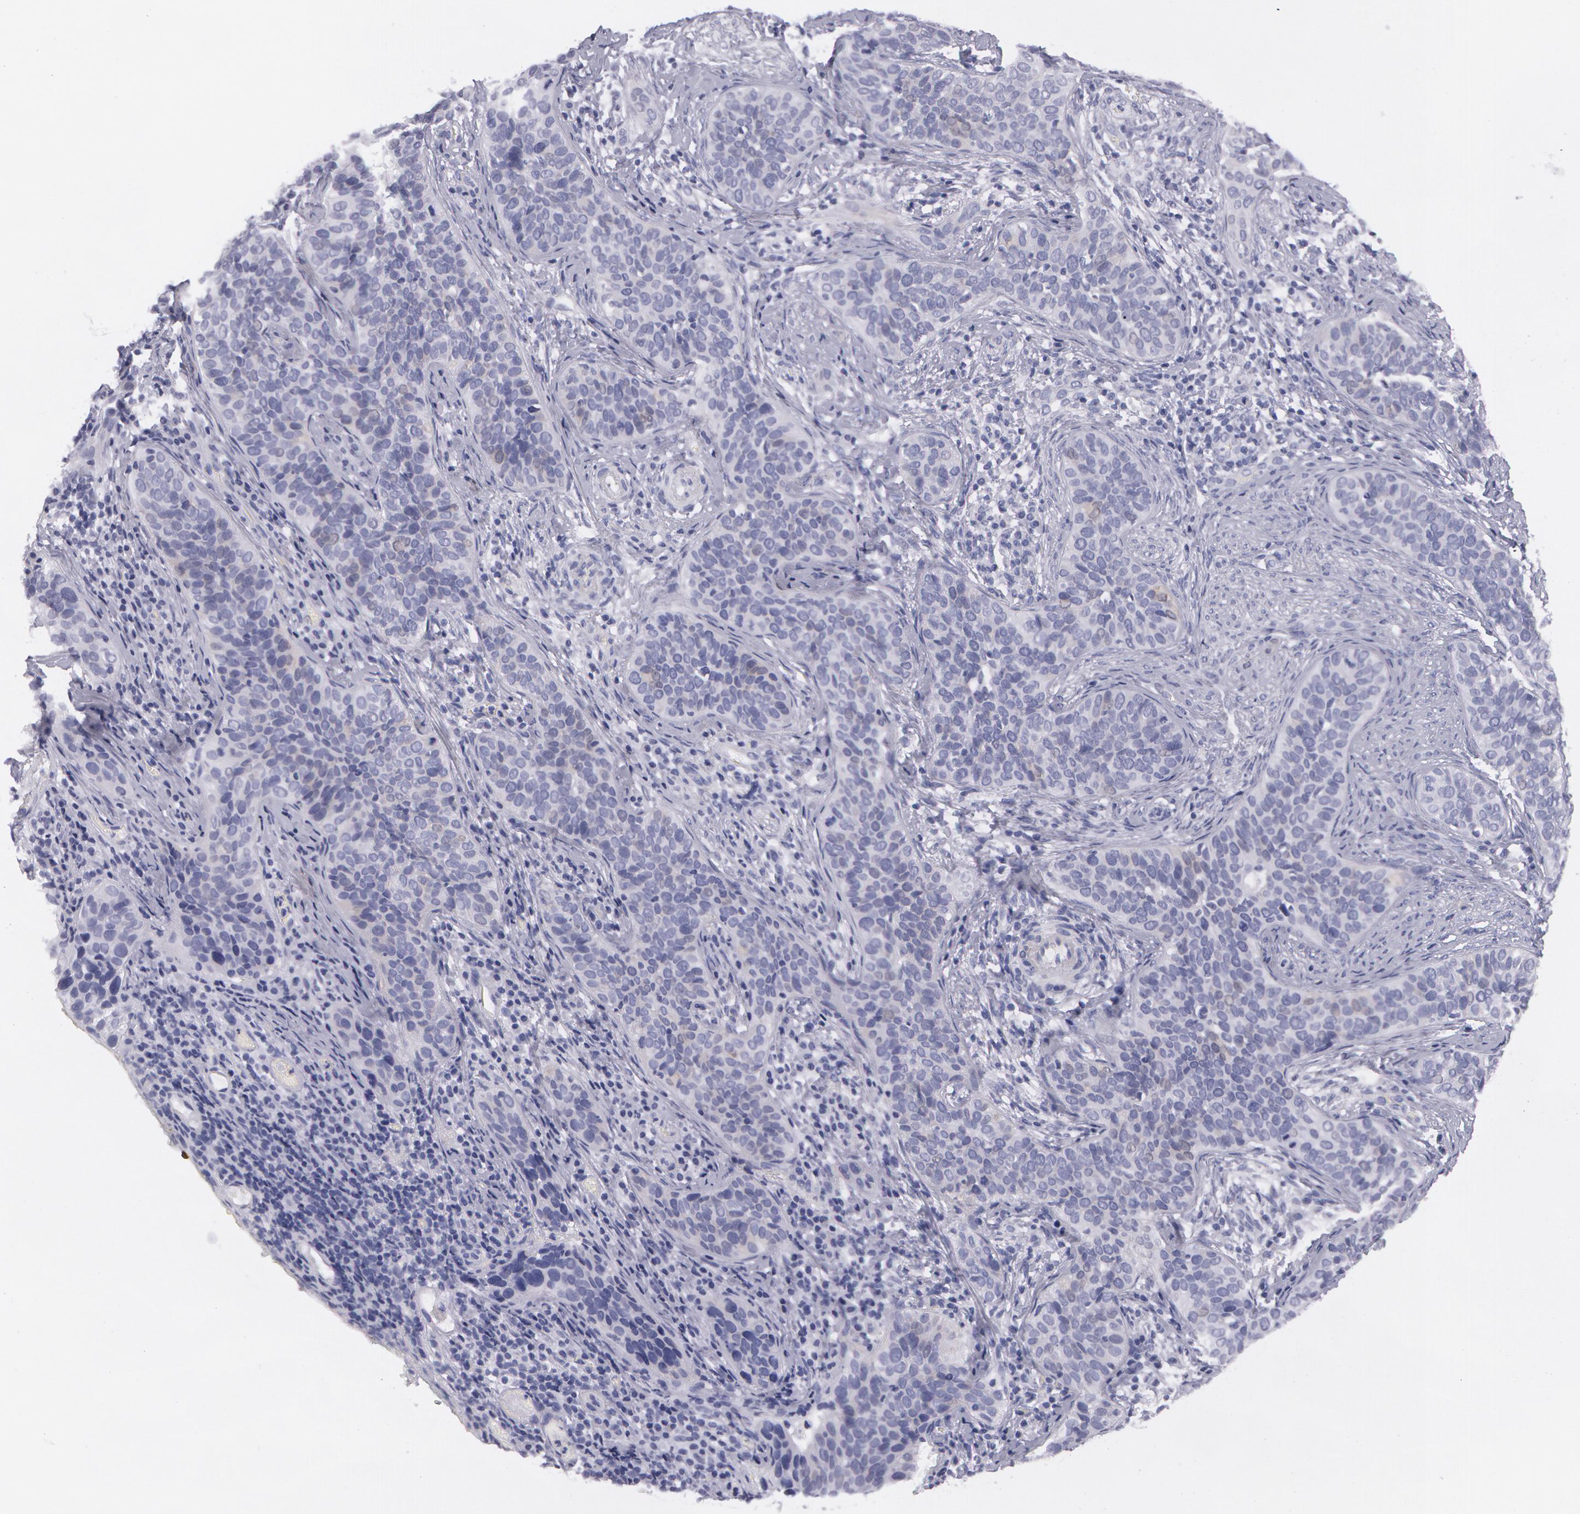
{"staining": {"intensity": "negative", "quantity": "none", "location": "none"}, "tissue": "cervical cancer", "cell_type": "Tumor cells", "image_type": "cancer", "snomed": [{"axis": "morphology", "description": "Squamous cell carcinoma, NOS"}, {"axis": "topography", "description": "Cervix"}], "caption": "Micrograph shows no protein expression in tumor cells of cervical cancer (squamous cell carcinoma) tissue.", "gene": "AMACR", "patient": {"sex": "female", "age": 31}}